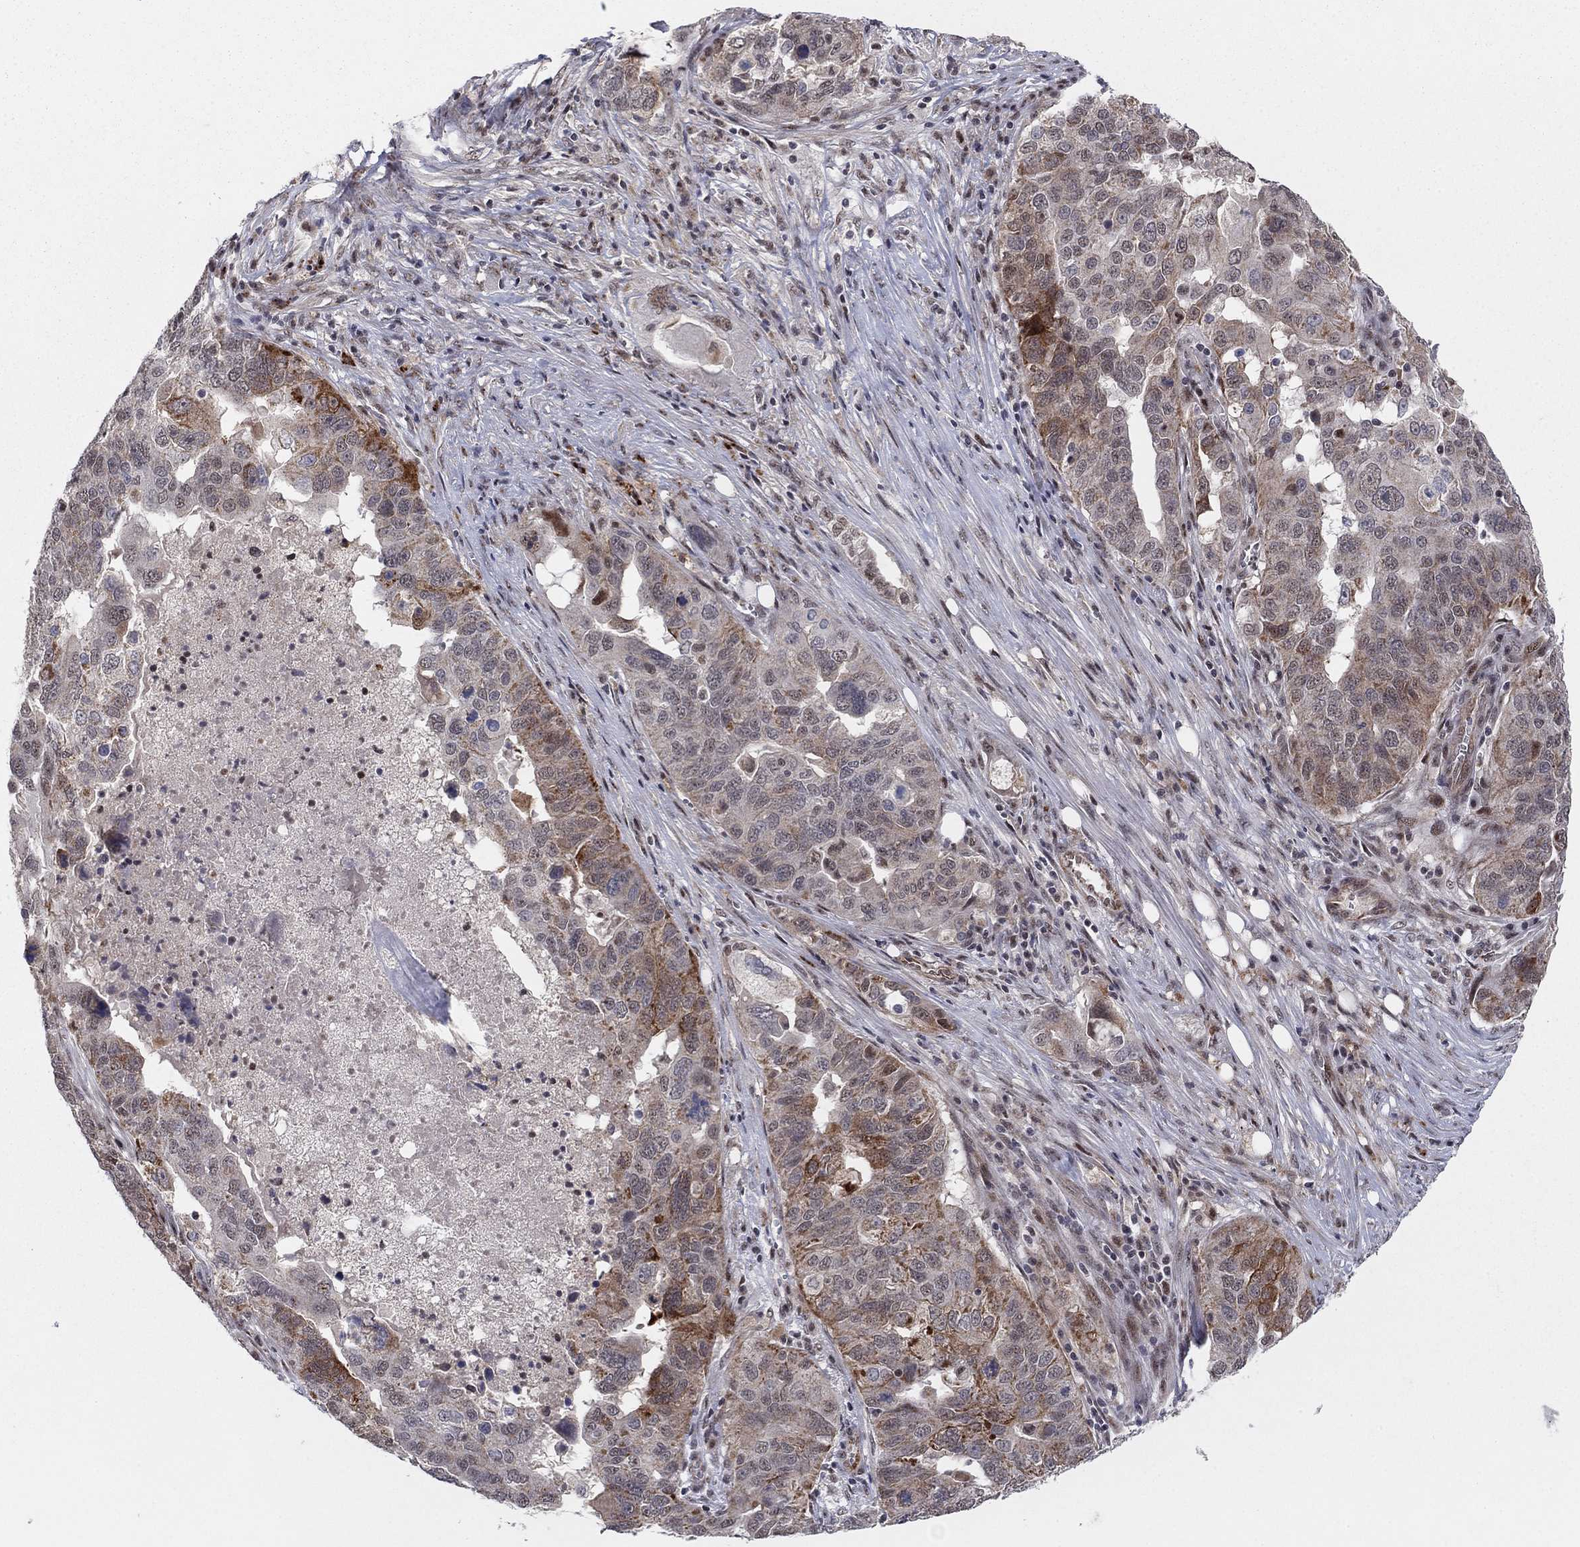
{"staining": {"intensity": "strong", "quantity": "<25%", "location": "cytoplasmic/membranous"}, "tissue": "ovarian cancer", "cell_type": "Tumor cells", "image_type": "cancer", "snomed": [{"axis": "morphology", "description": "Carcinoma, endometroid"}, {"axis": "topography", "description": "Soft tissue"}, {"axis": "topography", "description": "Ovary"}], "caption": "Protein staining of ovarian endometroid carcinoma tissue demonstrates strong cytoplasmic/membranous expression in about <25% of tumor cells. The staining was performed using DAB to visualize the protein expression in brown, while the nuclei were stained in blue with hematoxylin (Magnification: 20x).", "gene": "ZNF395", "patient": {"sex": "female", "age": 52}}